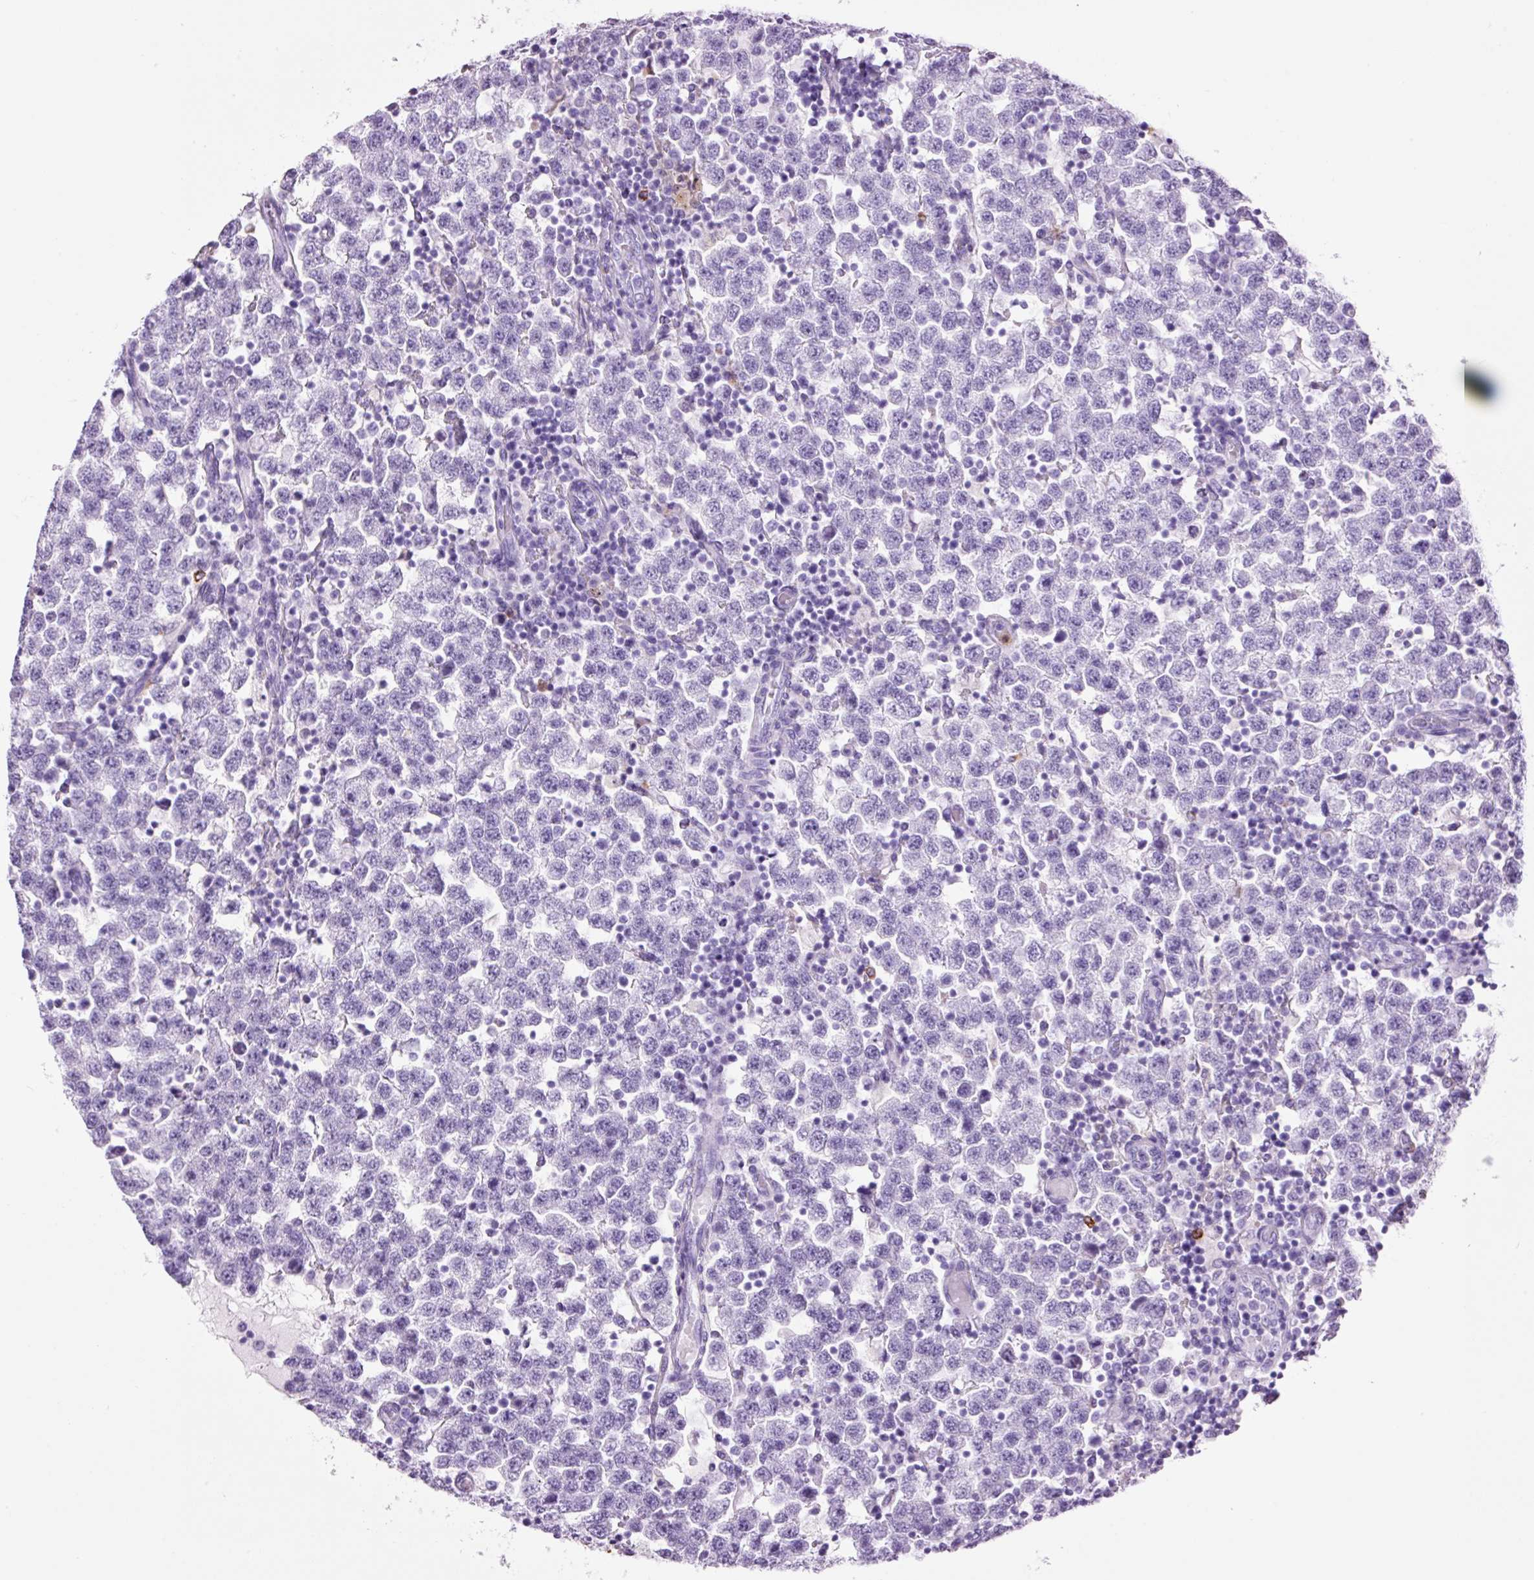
{"staining": {"intensity": "negative", "quantity": "none", "location": "none"}, "tissue": "testis cancer", "cell_type": "Tumor cells", "image_type": "cancer", "snomed": [{"axis": "morphology", "description": "Seminoma, NOS"}, {"axis": "topography", "description": "Testis"}], "caption": "The photomicrograph displays no significant expression in tumor cells of testis seminoma.", "gene": "LYZ", "patient": {"sex": "male", "age": 34}}